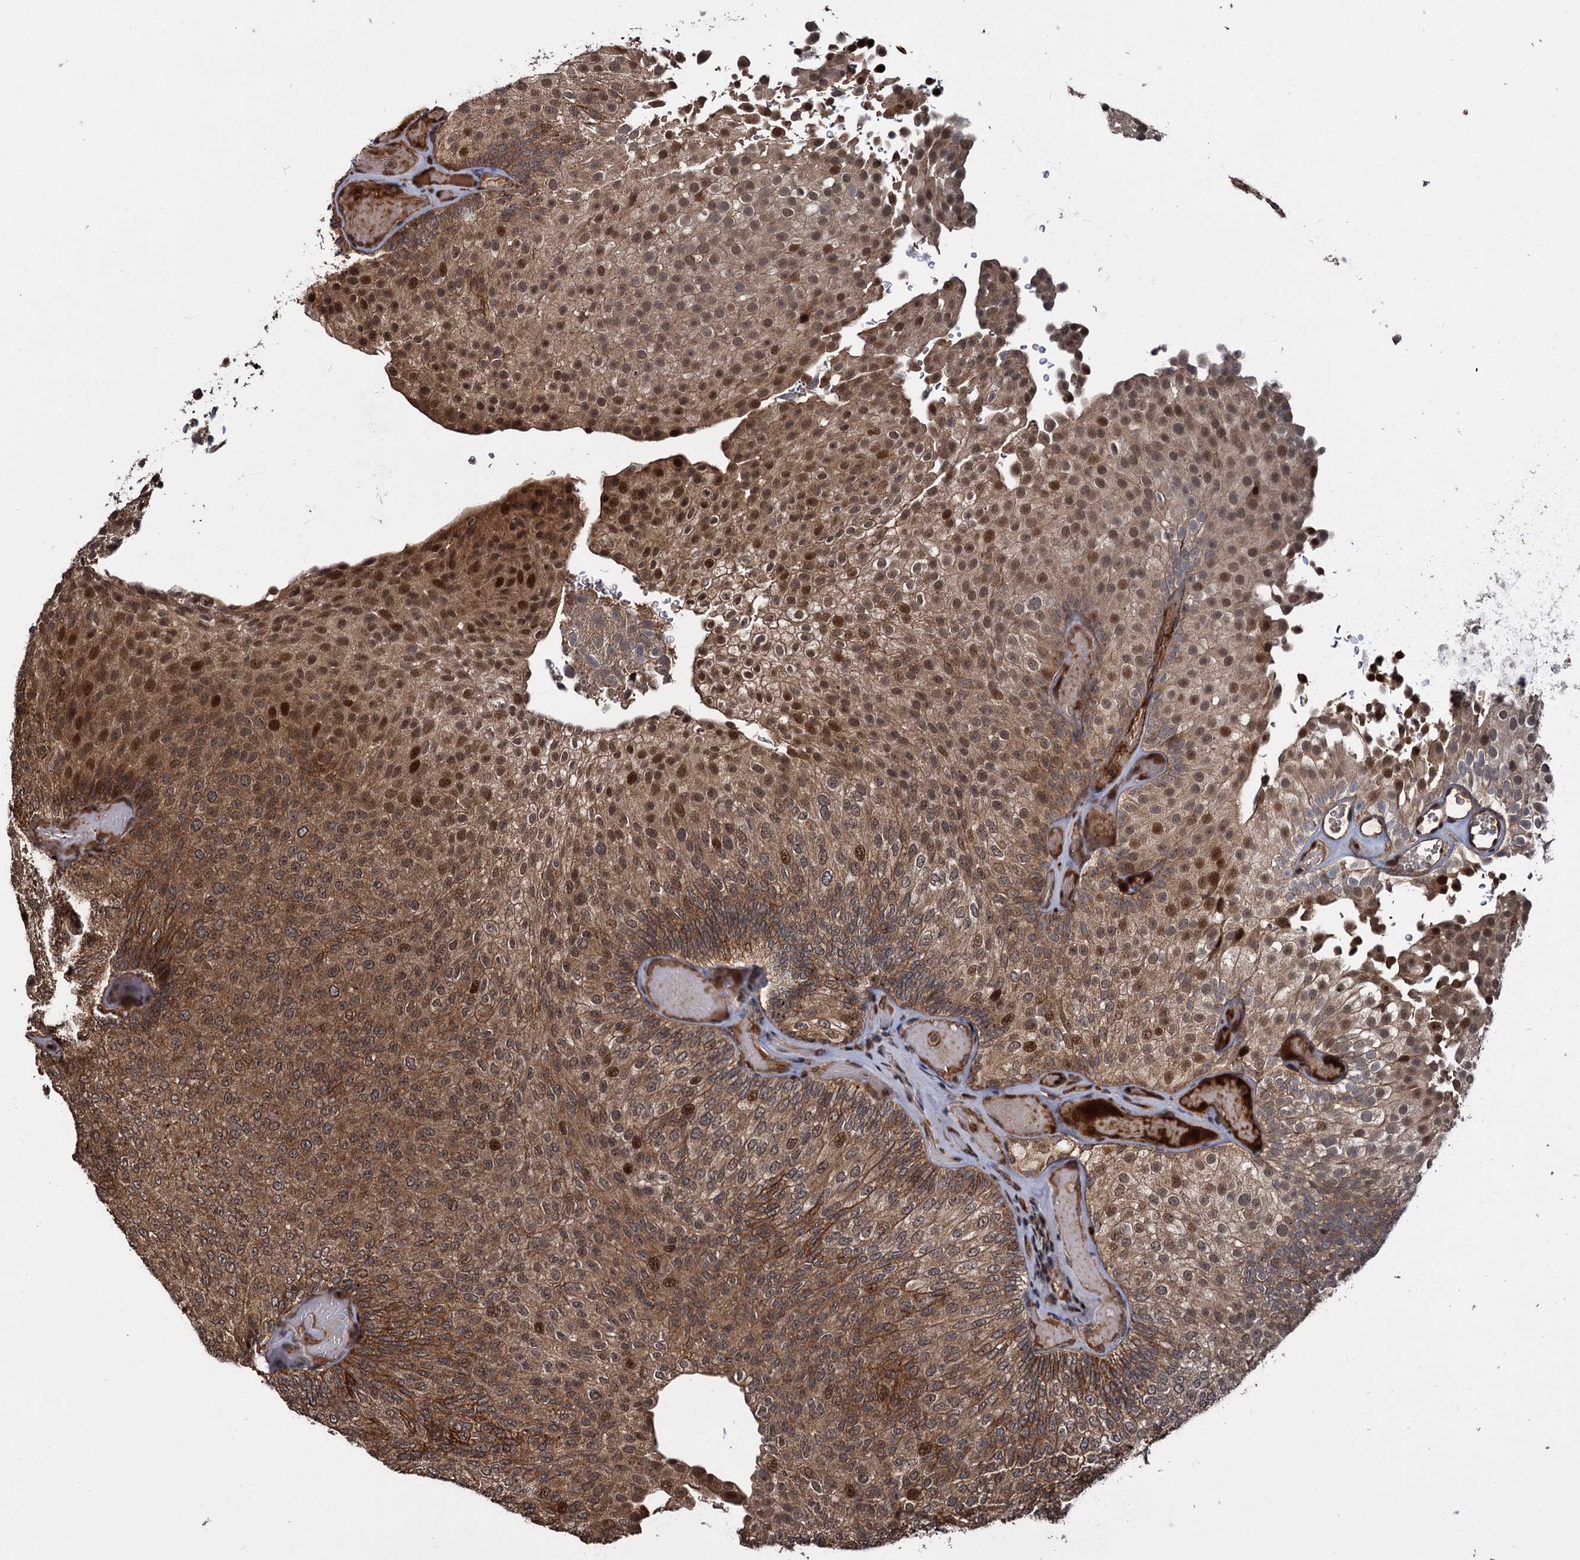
{"staining": {"intensity": "moderate", "quantity": ">75%", "location": "cytoplasmic/membranous,nuclear"}, "tissue": "urothelial cancer", "cell_type": "Tumor cells", "image_type": "cancer", "snomed": [{"axis": "morphology", "description": "Urothelial carcinoma, Low grade"}, {"axis": "topography", "description": "Urinary bladder"}], "caption": "There is medium levels of moderate cytoplasmic/membranous and nuclear positivity in tumor cells of urothelial cancer, as demonstrated by immunohistochemical staining (brown color).", "gene": "CEP192", "patient": {"sex": "male", "age": 78}}